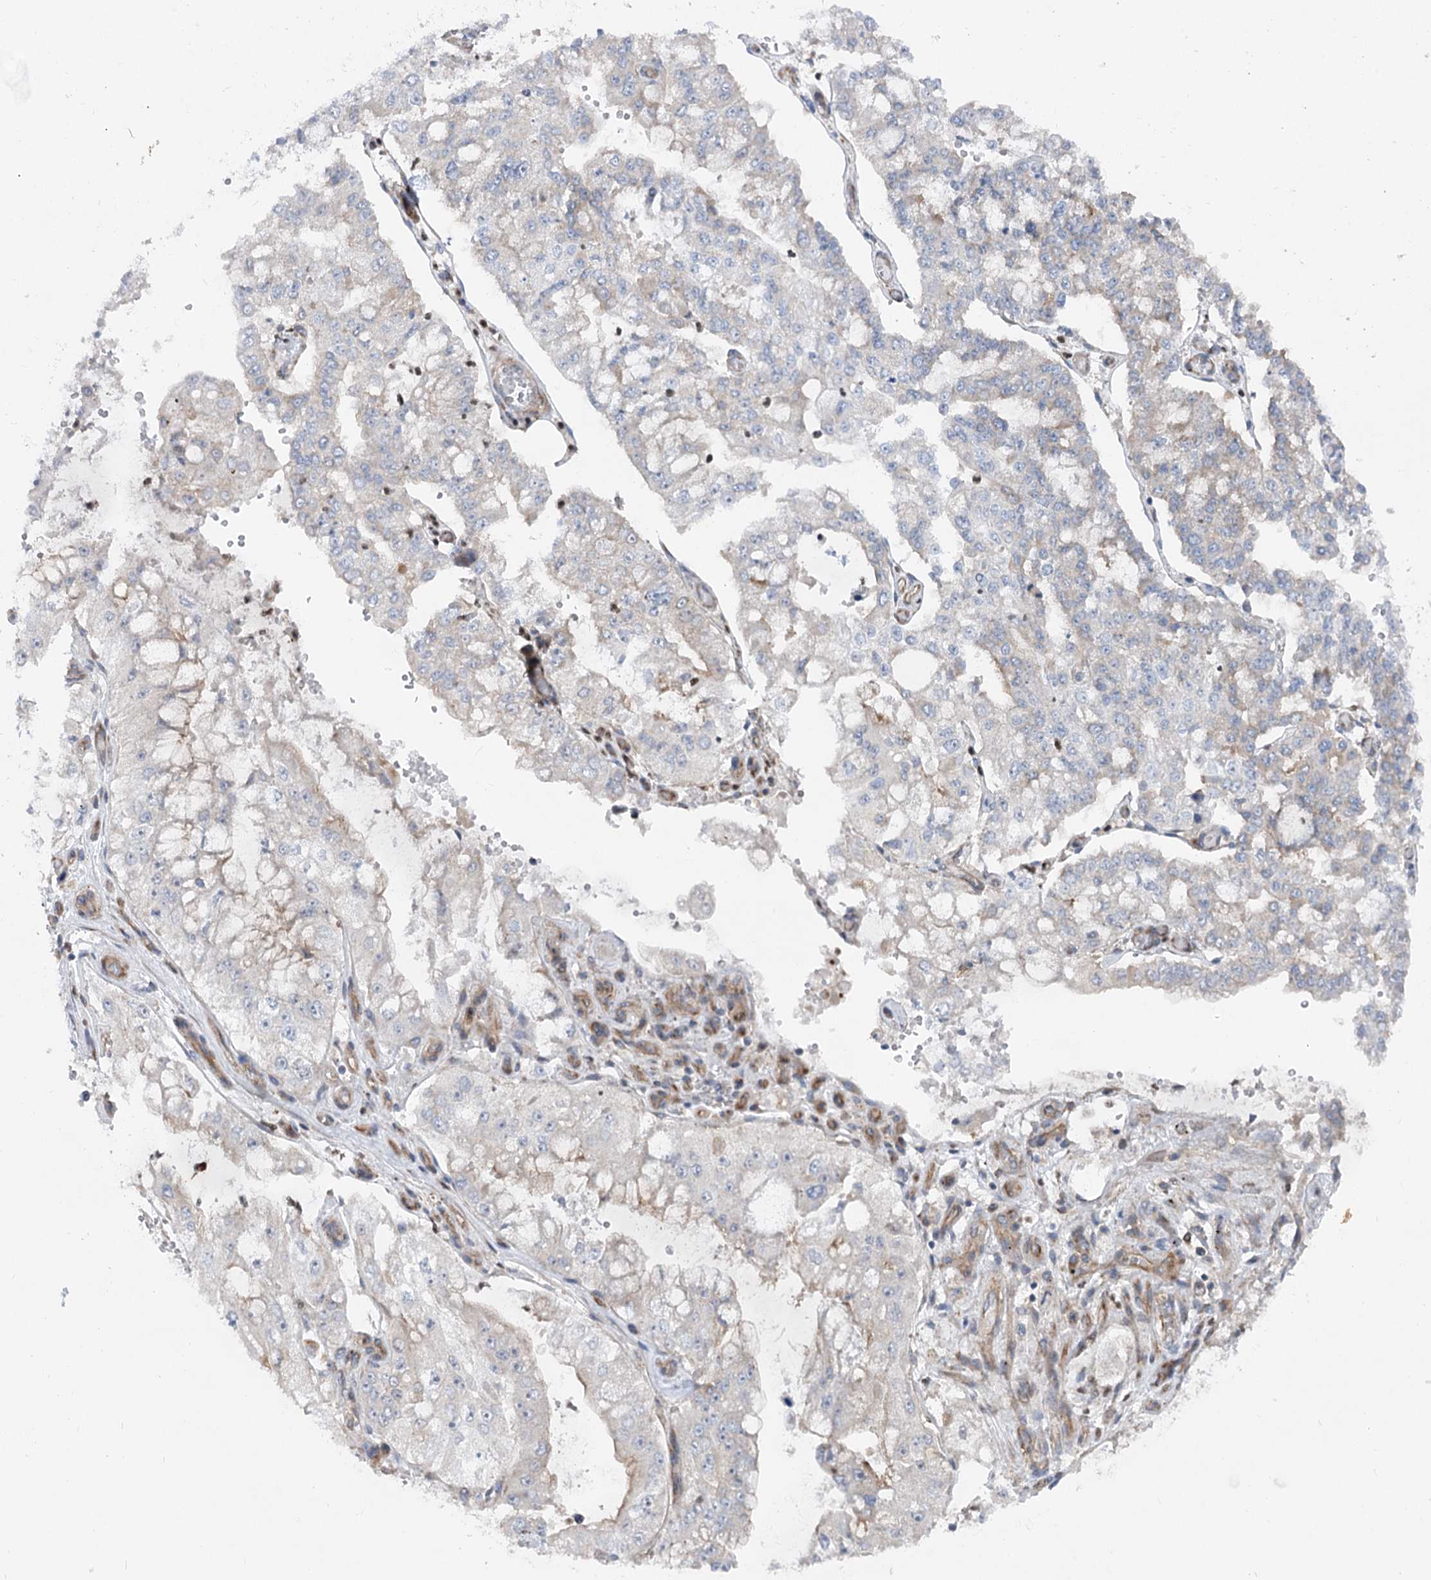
{"staining": {"intensity": "negative", "quantity": "none", "location": "none"}, "tissue": "stomach cancer", "cell_type": "Tumor cells", "image_type": "cancer", "snomed": [{"axis": "morphology", "description": "Adenocarcinoma, NOS"}, {"axis": "topography", "description": "Stomach"}], "caption": "This is an immunohistochemistry histopathology image of human stomach cancer (adenocarcinoma). There is no expression in tumor cells.", "gene": "SCN11A", "patient": {"sex": "male", "age": 76}}